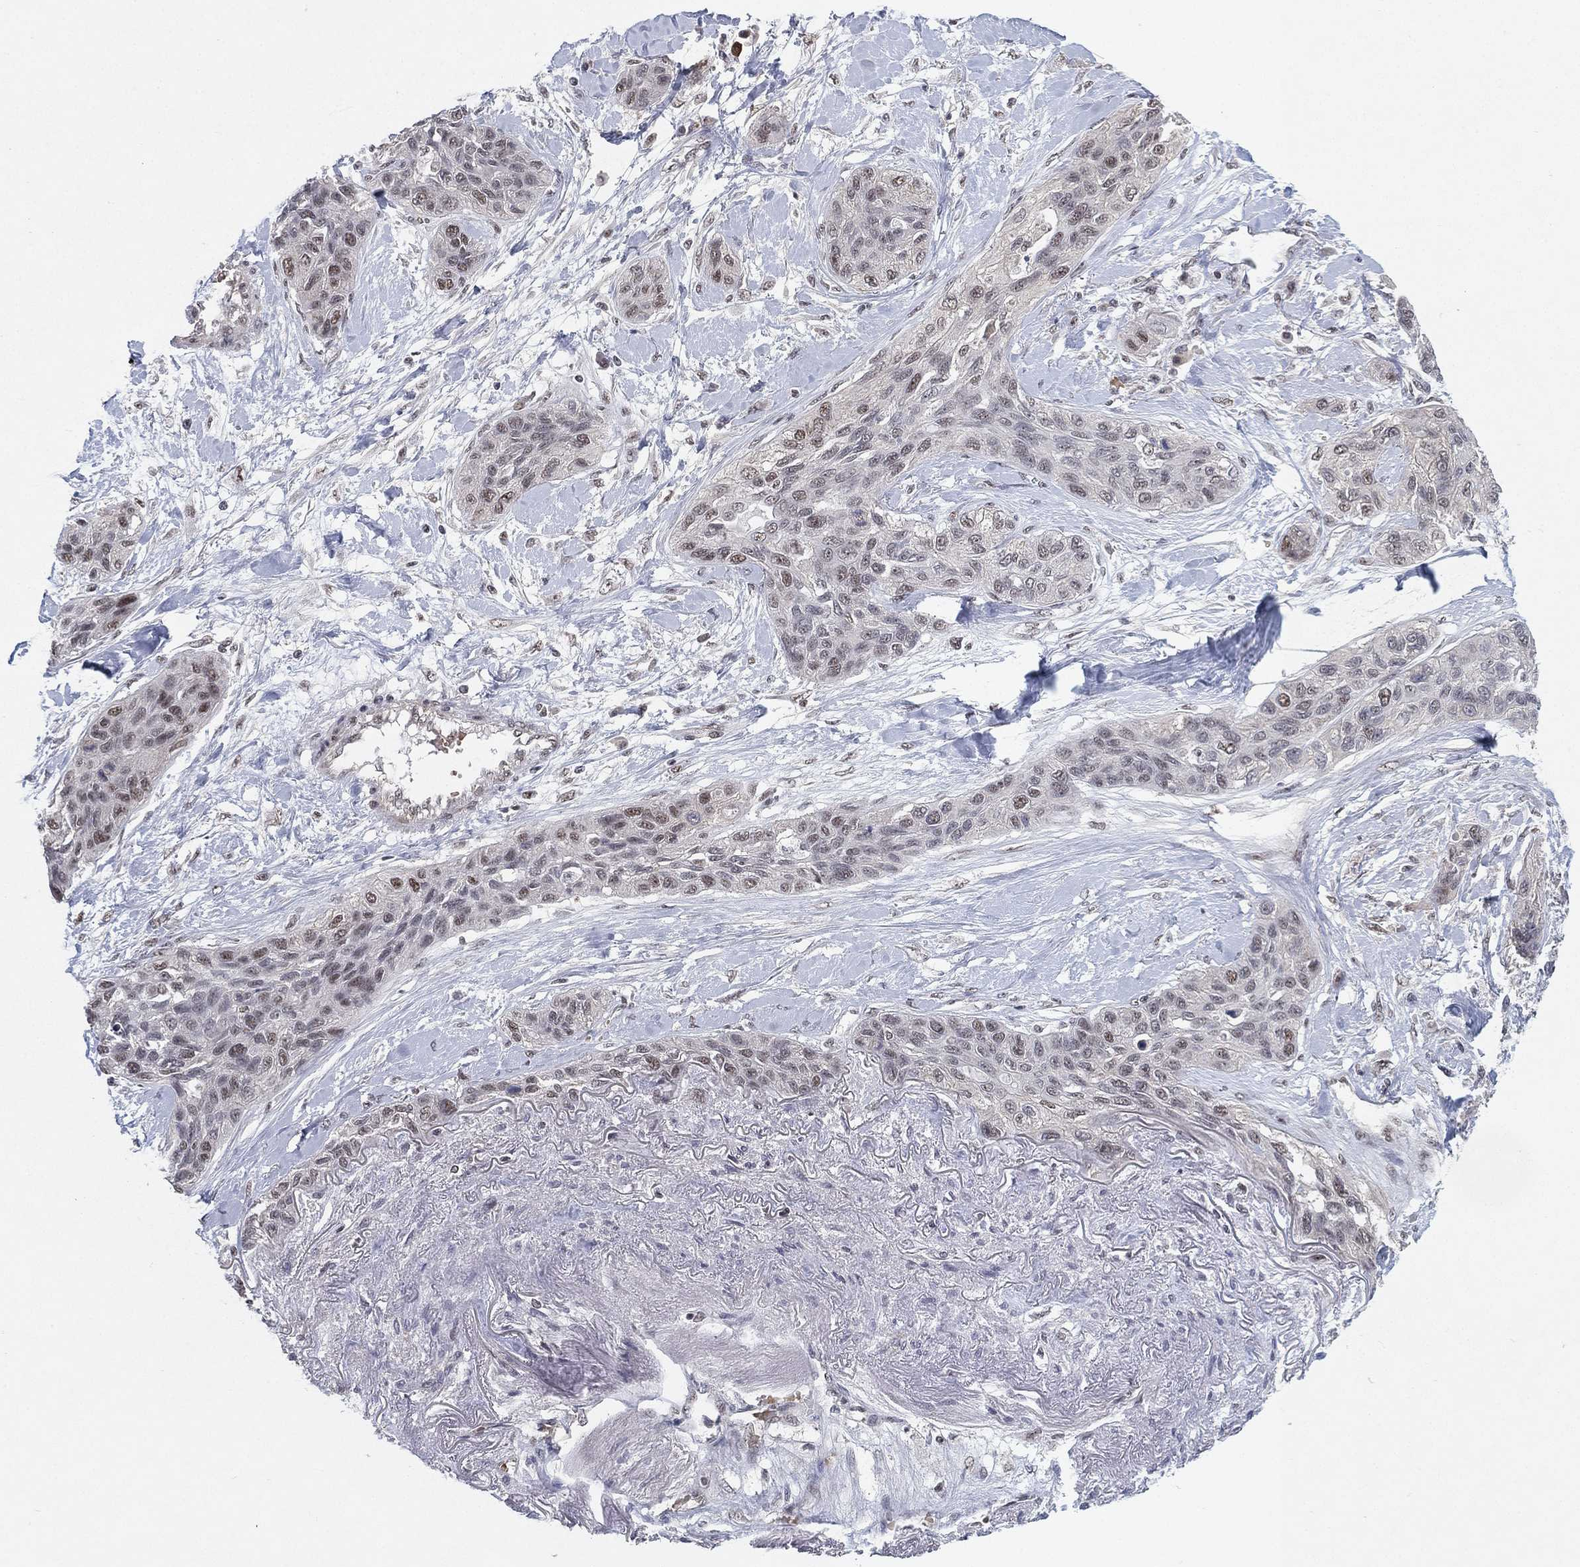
{"staining": {"intensity": "weak", "quantity": "<25%", "location": "nuclear"}, "tissue": "lung cancer", "cell_type": "Tumor cells", "image_type": "cancer", "snomed": [{"axis": "morphology", "description": "Squamous cell carcinoma, NOS"}, {"axis": "topography", "description": "Lung"}], "caption": "This is a image of immunohistochemistry (IHC) staining of lung cancer, which shows no staining in tumor cells. The staining was performed using DAB (3,3'-diaminobenzidine) to visualize the protein expression in brown, while the nuclei were stained in blue with hematoxylin (Magnification: 20x).", "gene": "DGCR8", "patient": {"sex": "female", "age": 70}}